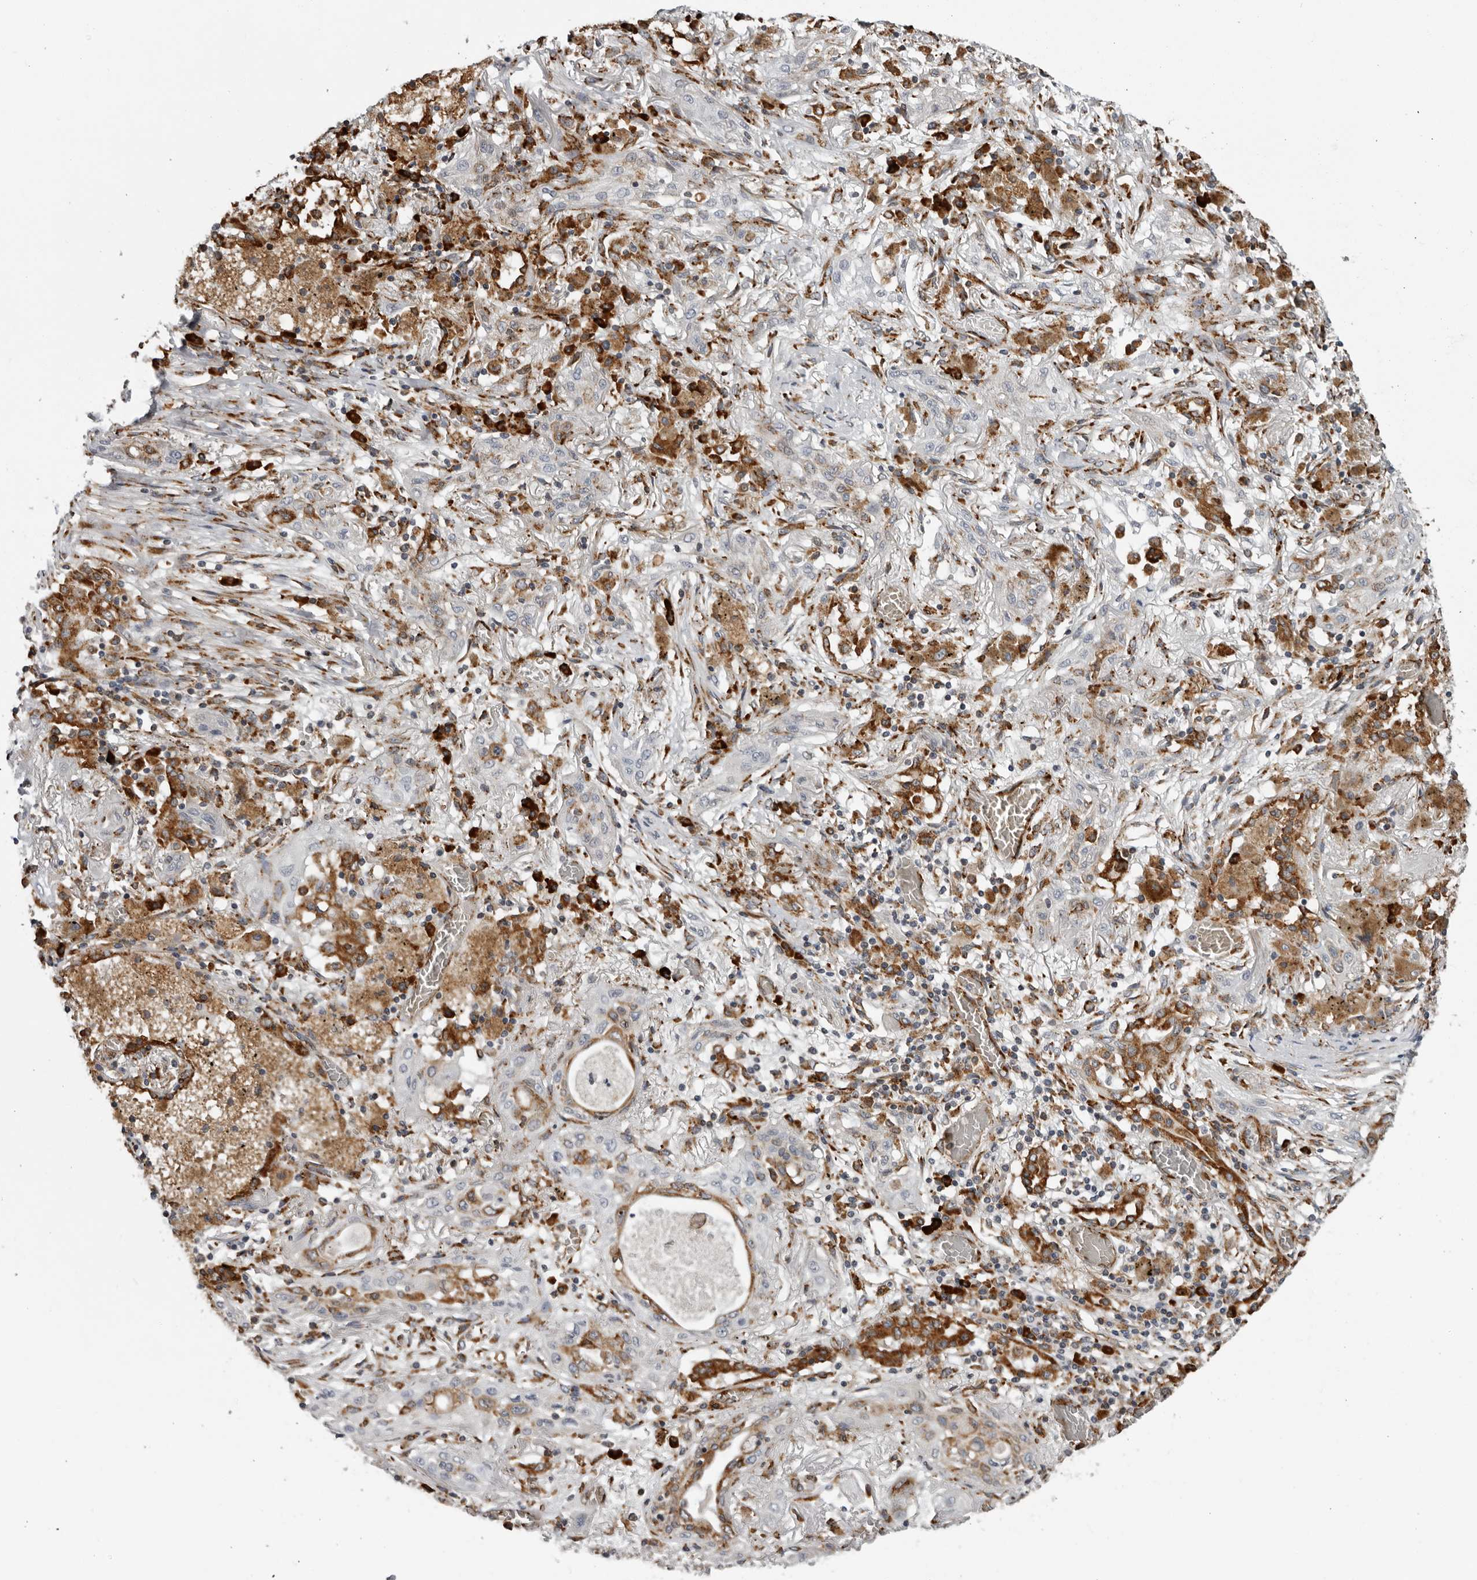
{"staining": {"intensity": "moderate", "quantity": "<25%", "location": "cytoplasmic/membranous"}, "tissue": "lung cancer", "cell_type": "Tumor cells", "image_type": "cancer", "snomed": [{"axis": "morphology", "description": "Squamous cell carcinoma, NOS"}, {"axis": "topography", "description": "Lung"}], "caption": "This image exhibits immunohistochemistry (IHC) staining of human lung cancer, with low moderate cytoplasmic/membranous expression in approximately <25% of tumor cells.", "gene": "ALPK2", "patient": {"sex": "female", "age": 47}}